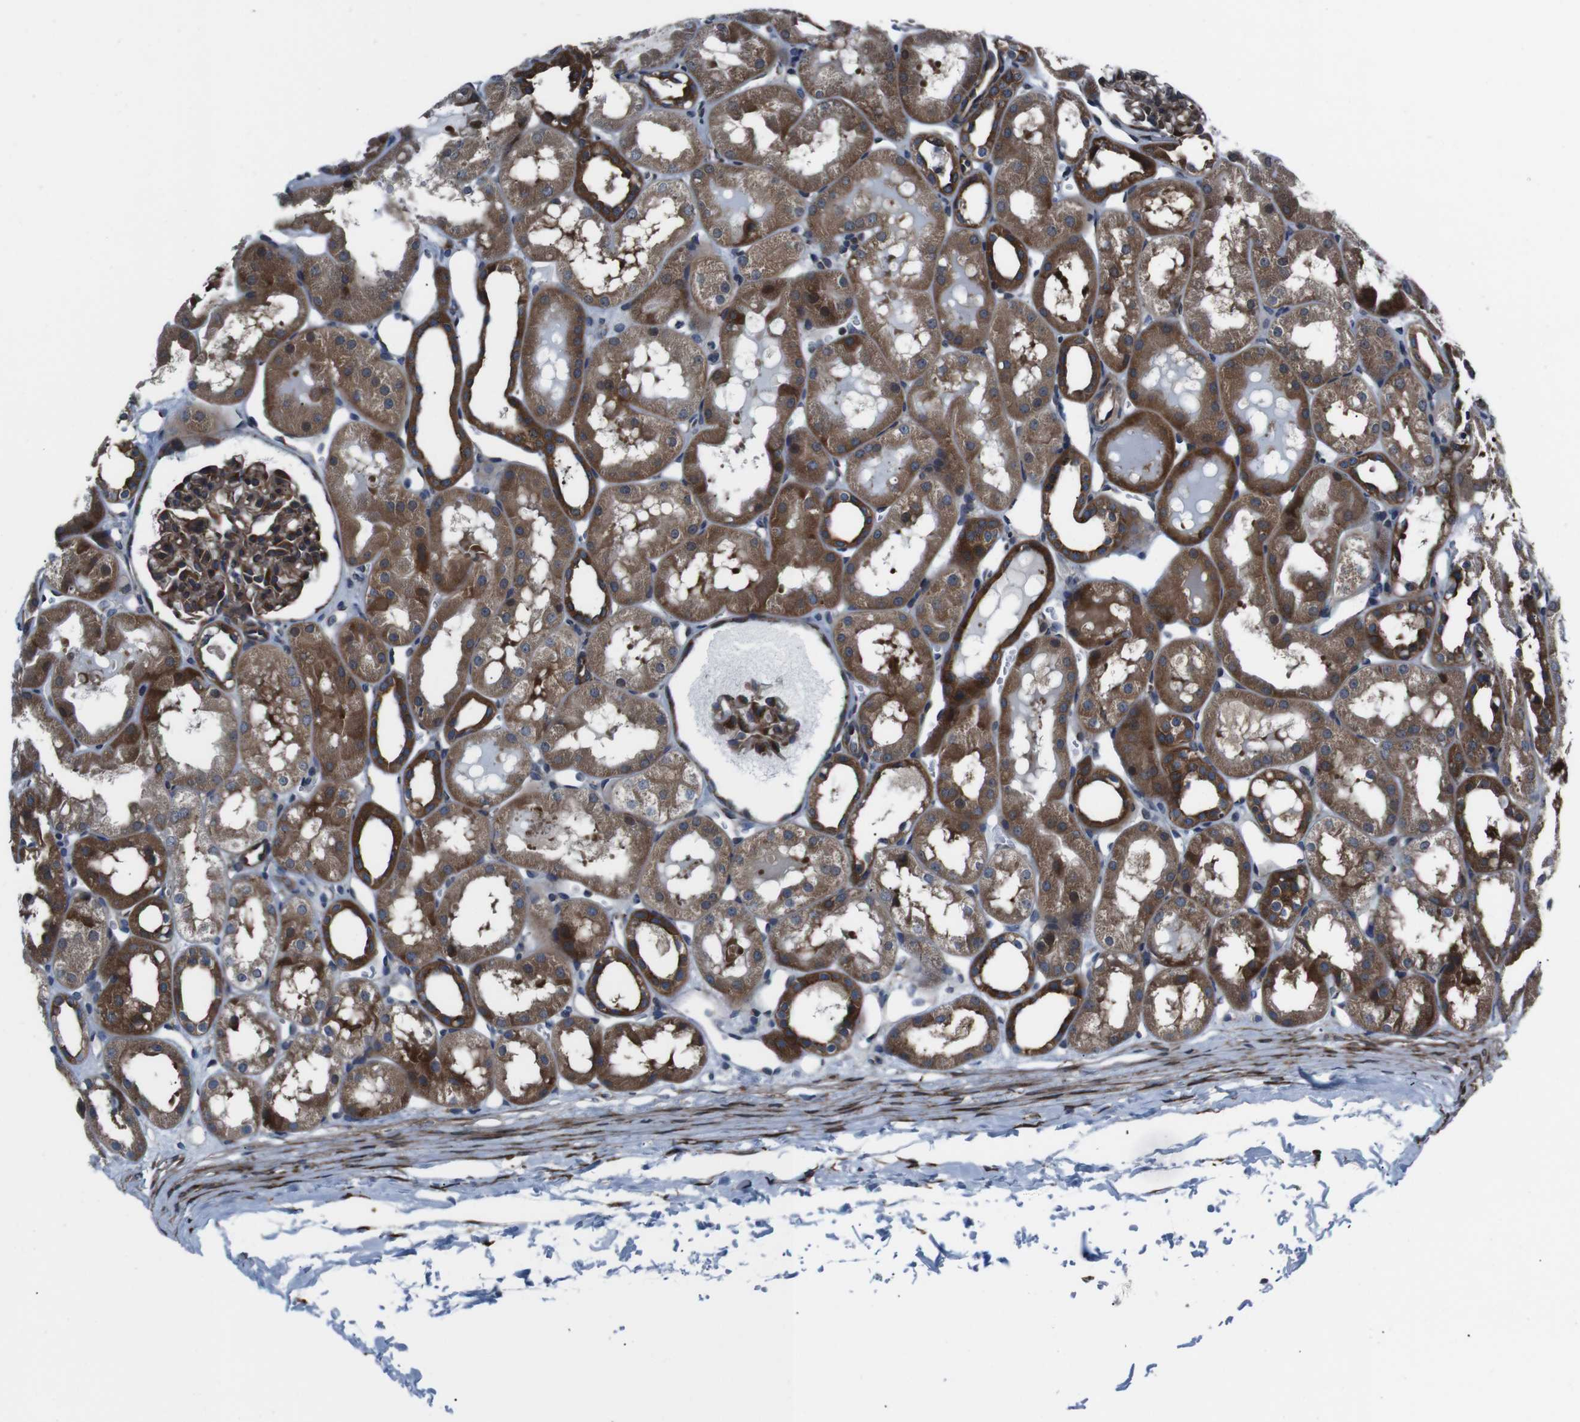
{"staining": {"intensity": "strong", "quantity": "25%-75%", "location": "cytoplasmic/membranous"}, "tissue": "kidney", "cell_type": "Cells in glomeruli", "image_type": "normal", "snomed": [{"axis": "morphology", "description": "Normal tissue, NOS"}, {"axis": "topography", "description": "Kidney"}, {"axis": "topography", "description": "Urinary bladder"}], "caption": "Immunohistochemical staining of unremarkable human kidney reveals high levels of strong cytoplasmic/membranous expression in about 25%-75% of cells in glomeruli.", "gene": "EIF4A2", "patient": {"sex": "male", "age": 16}}